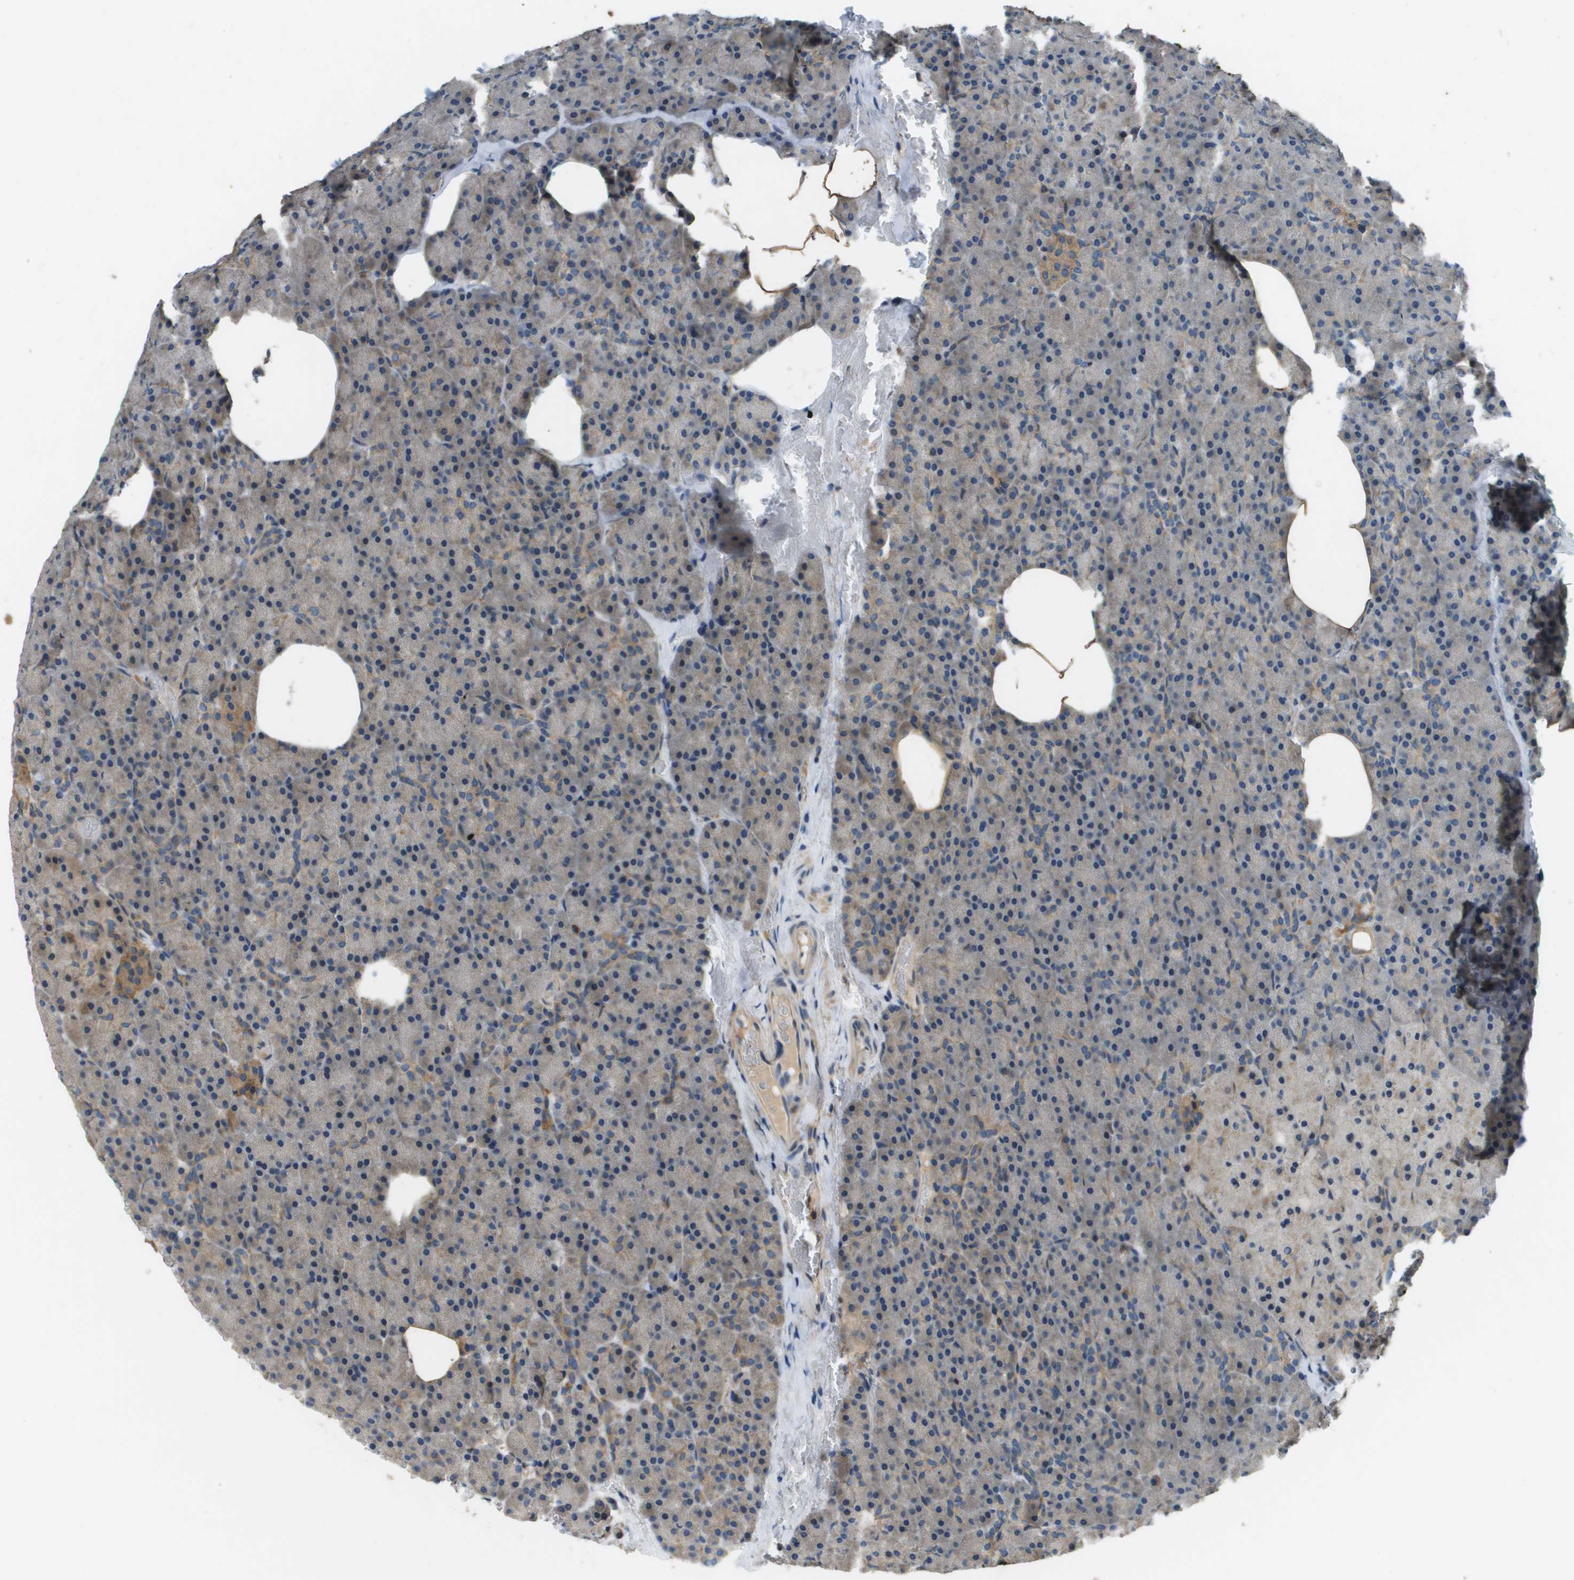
{"staining": {"intensity": "moderate", "quantity": "<25%", "location": "cytoplasmic/membranous"}, "tissue": "pancreas", "cell_type": "Exocrine glandular cells", "image_type": "normal", "snomed": [{"axis": "morphology", "description": "Normal tissue, NOS"}, {"axis": "topography", "description": "Pancreas"}], "caption": "DAB immunohistochemical staining of benign pancreas reveals moderate cytoplasmic/membranous protein positivity in about <25% of exocrine glandular cells.", "gene": "SAMSN1", "patient": {"sex": "female", "age": 35}}